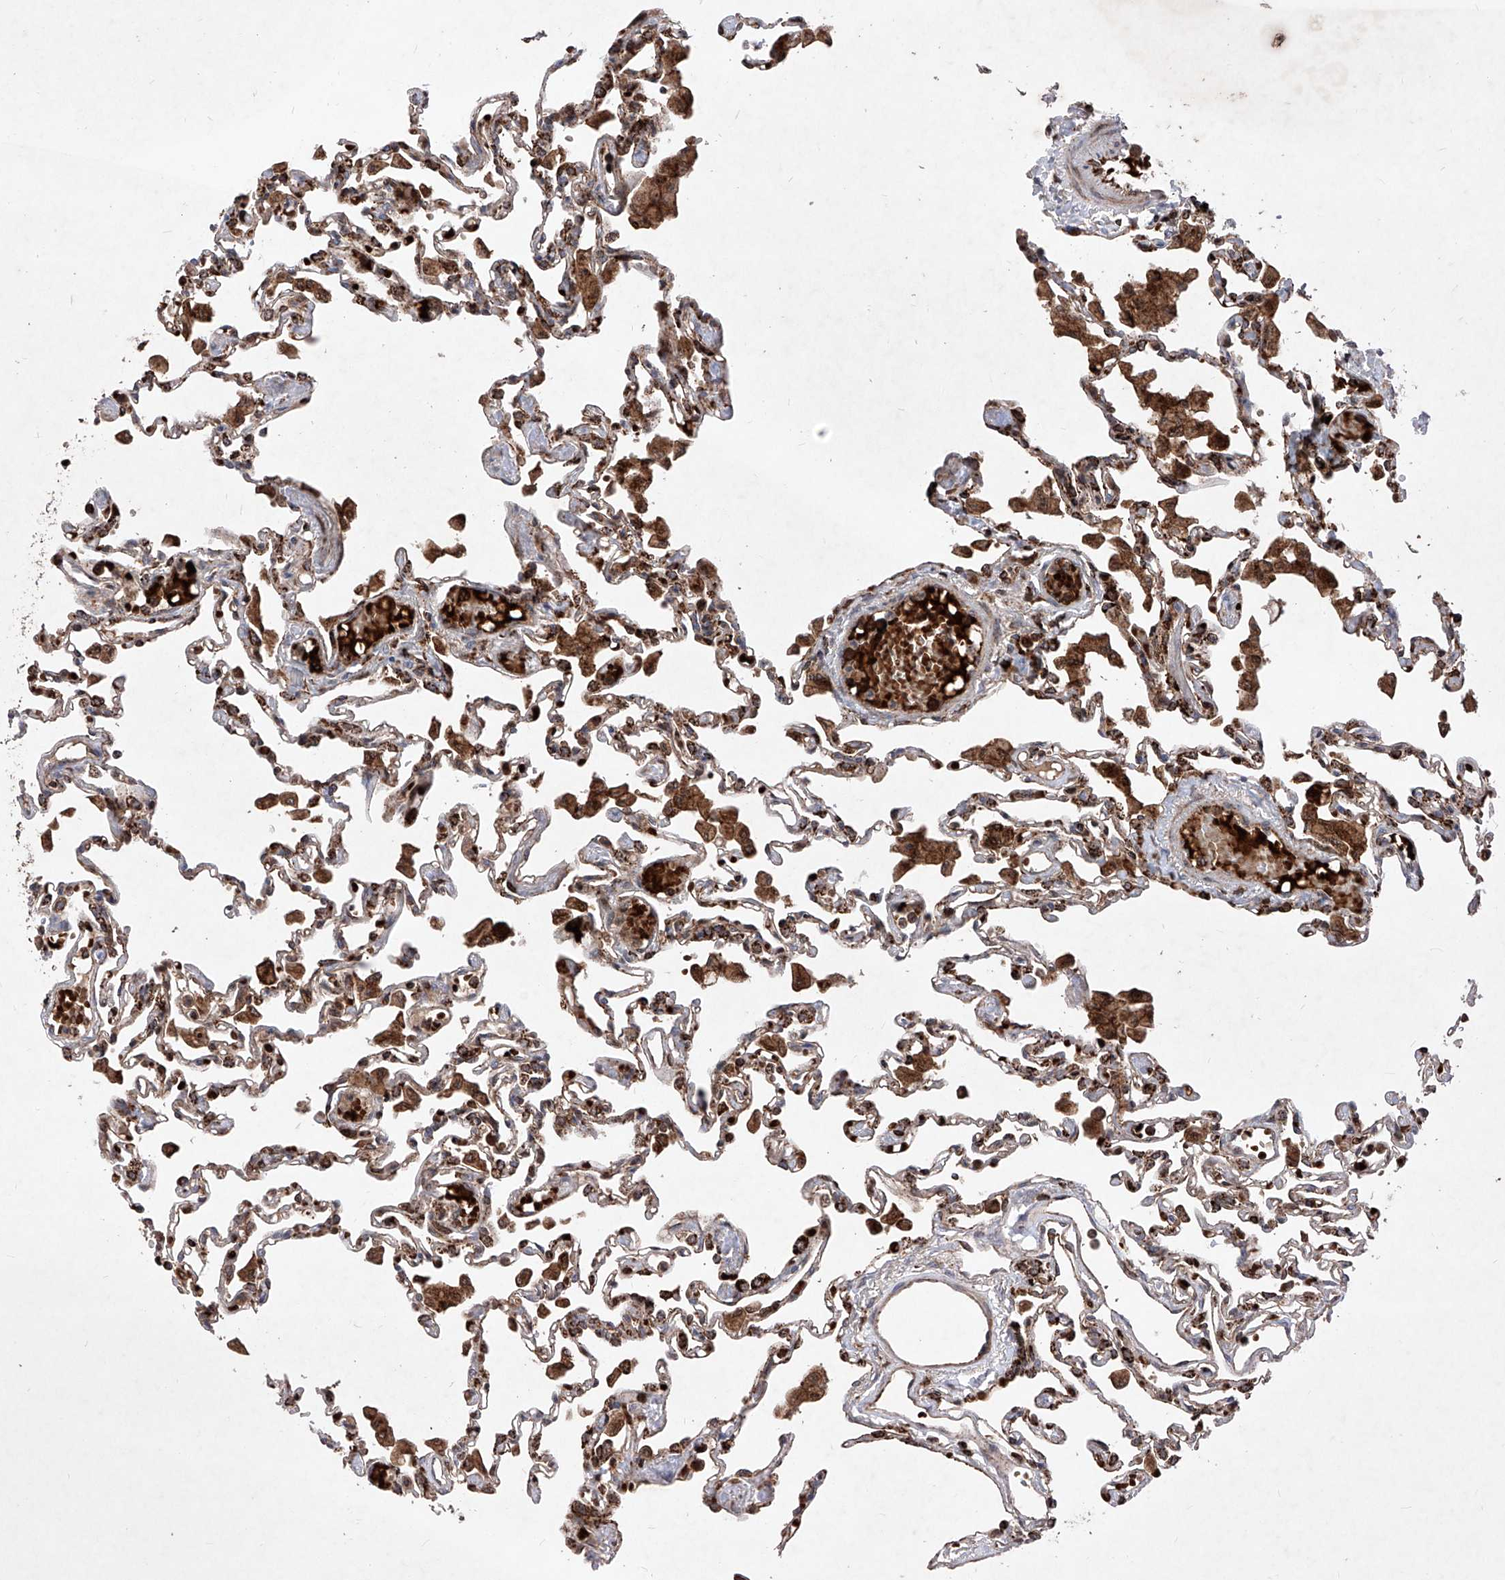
{"staining": {"intensity": "moderate", "quantity": ">75%", "location": "cytoplasmic/membranous"}, "tissue": "lung", "cell_type": "Alveolar cells", "image_type": "normal", "snomed": [{"axis": "morphology", "description": "Normal tissue, NOS"}, {"axis": "topography", "description": "Bronchus"}, {"axis": "topography", "description": "Lung"}], "caption": "Protein staining of benign lung reveals moderate cytoplasmic/membranous expression in about >75% of alveolar cells. The protein is shown in brown color, while the nuclei are stained blue.", "gene": "SEMA6A", "patient": {"sex": "female", "age": 49}}